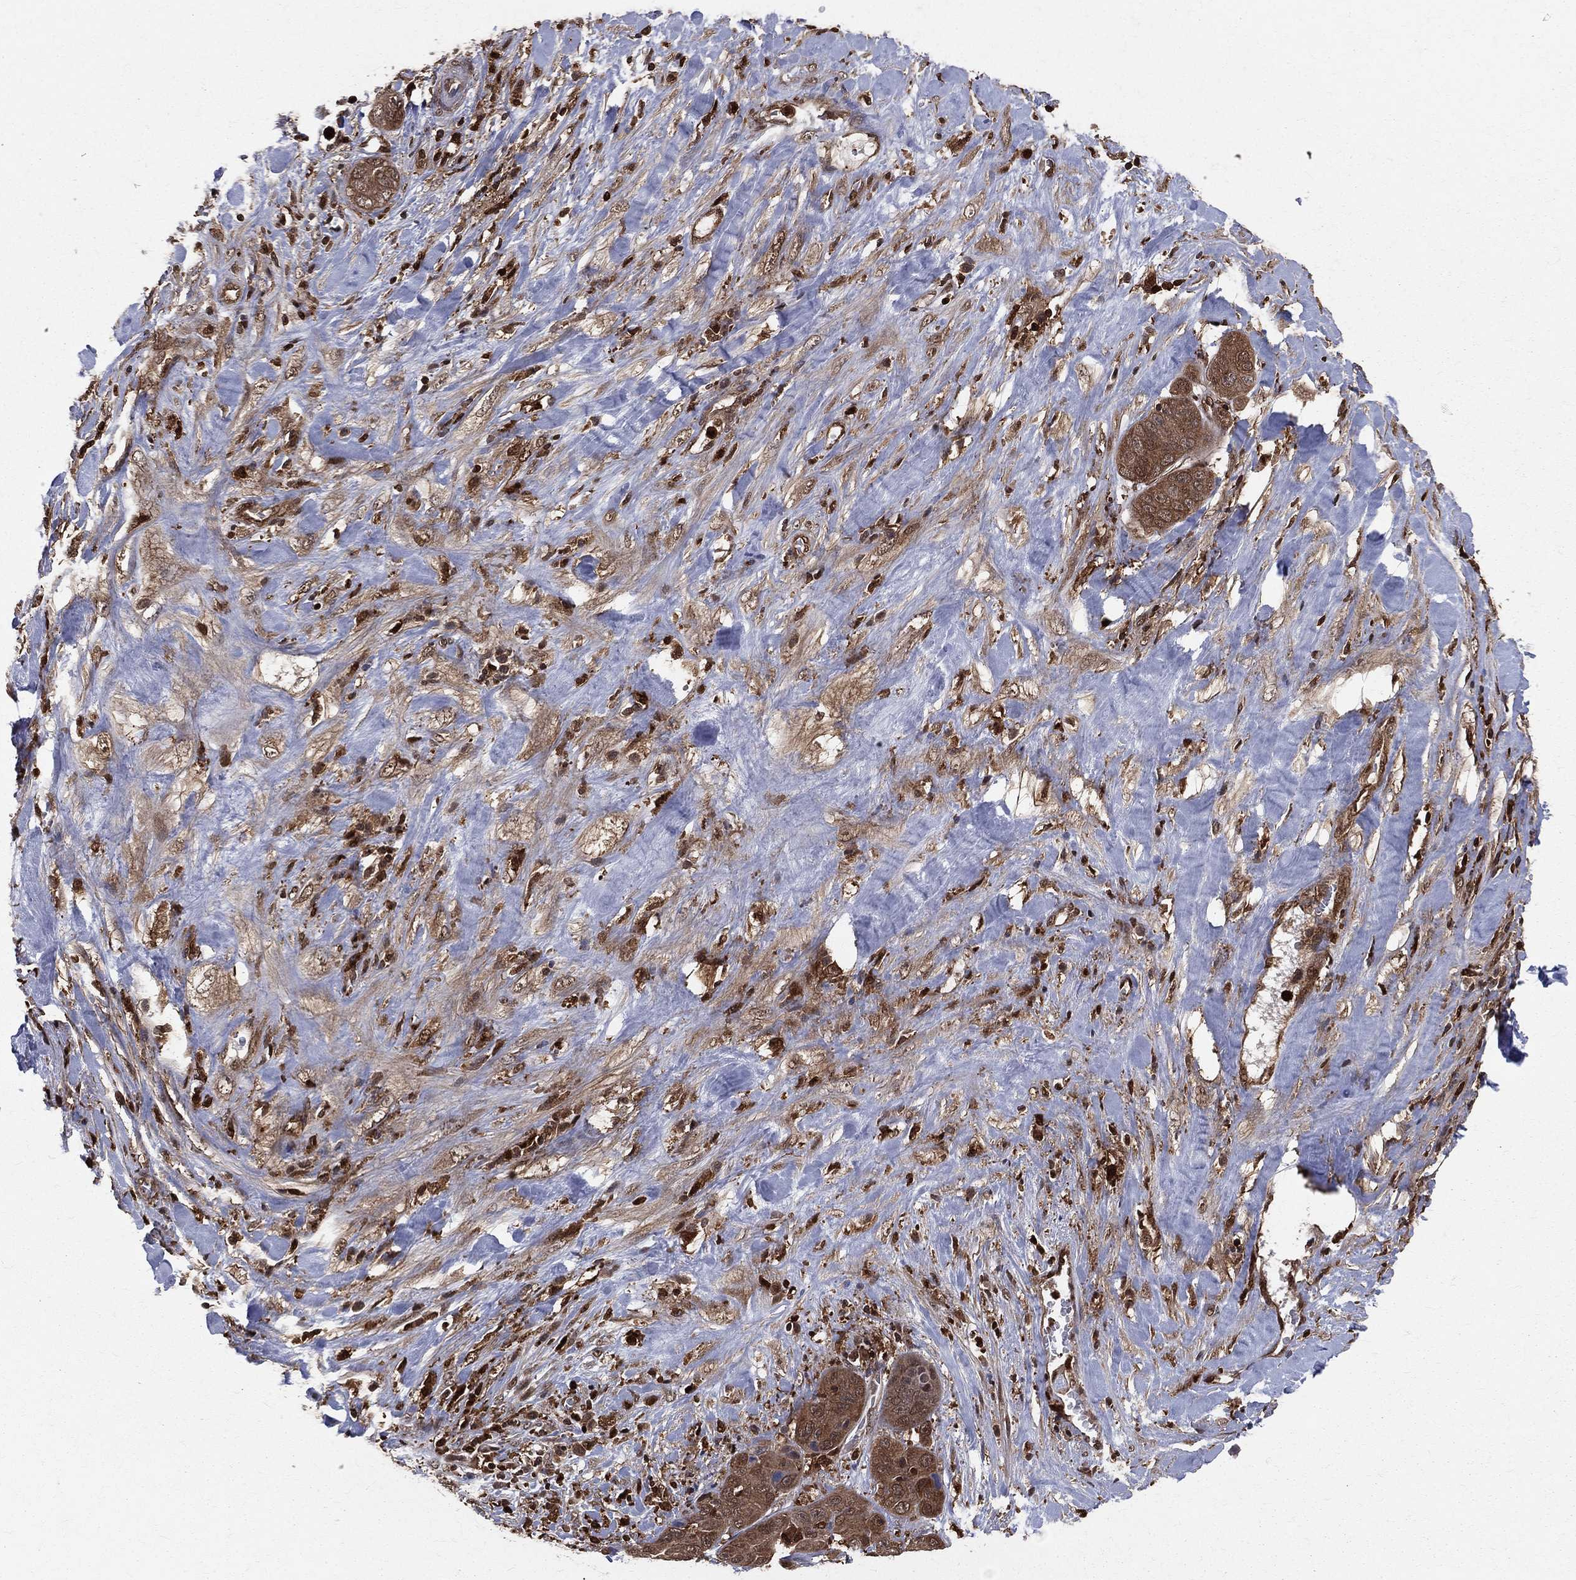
{"staining": {"intensity": "moderate", "quantity": "25%-75%", "location": "cytoplasmic/membranous,nuclear"}, "tissue": "liver cancer", "cell_type": "Tumor cells", "image_type": "cancer", "snomed": [{"axis": "morphology", "description": "Cholangiocarcinoma"}, {"axis": "topography", "description": "Liver"}], "caption": "Immunohistochemistry (IHC) of human liver cholangiocarcinoma demonstrates medium levels of moderate cytoplasmic/membranous and nuclear staining in approximately 25%-75% of tumor cells.", "gene": "ENO1", "patient": {"sex": "female", "age": 52}}